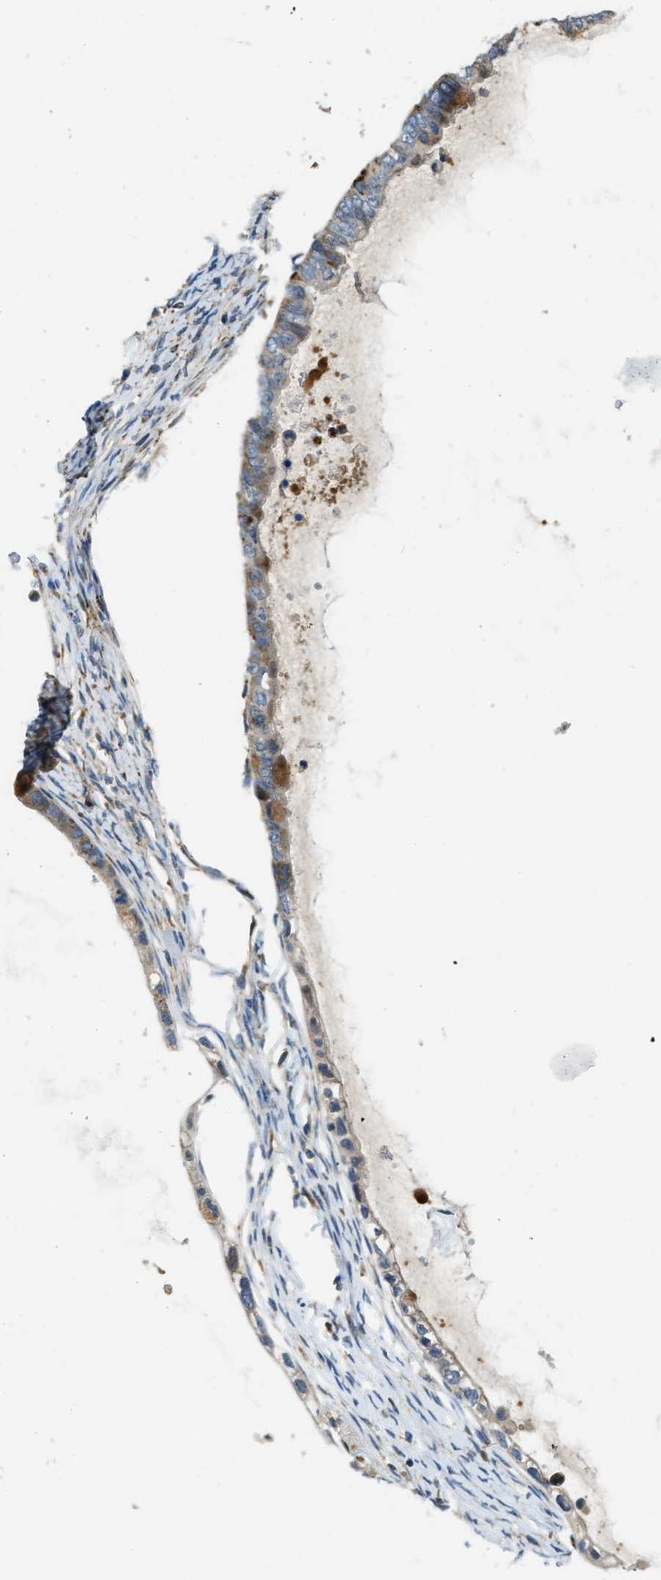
{"staining": {"intensity": "moderate", "quantity": "25%-75%", "location": "cytoplasmic/membranous"}, "tissue": "ovarian cancer", "cell_type": "Tumor cells", "image_type": "cancer", "snomed": [{"axis": "morphology", "description": "Cystadenocarcinoma, mucinous, NOS"}, {"axis": "topography", "description": "Ovary"}], "caption": "Tumor cells demonstrate moderate cytoplasmic/membranous staining in about 25%-75% of cells in mucinous cystadenocarcinoma (ovarian).", "gene": "STARD3NL", "patient": {"sex": "female", "age": 80}}